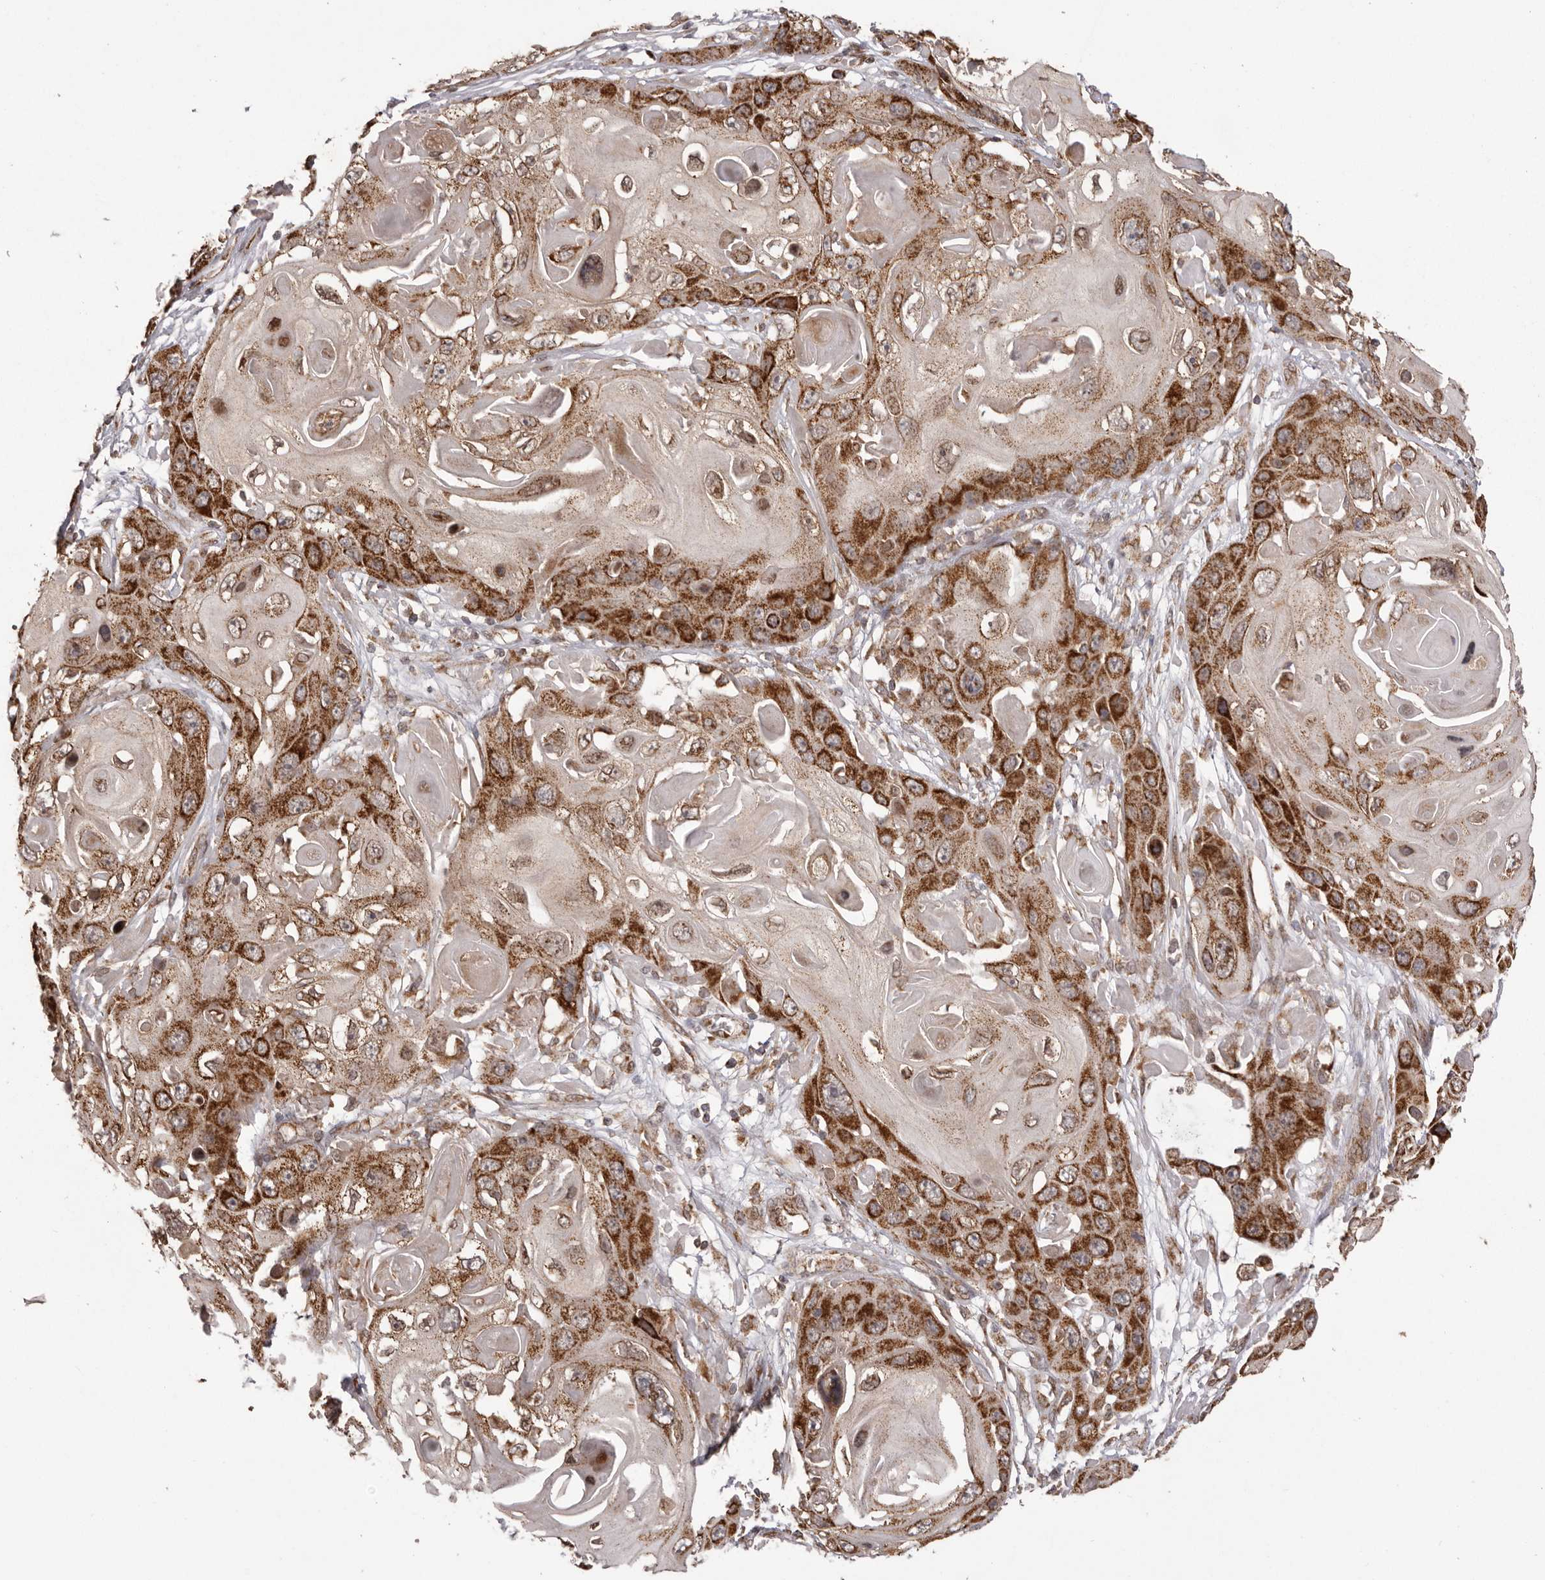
{"staining": {"intensity": "strong", "quantity": ">75%", "location": "cytoplasmic/membranous"}, "tissue": "skin cancer", "cell_type": "Tumor cells", "image_type": "cancer", "snomed": [{"axis": "morphology", "description": "Squamous cell carcinoma, NOS"}, {"axis": "topography", "description": "Skin"}], "caption": "The photomicrograph displays a brown stain indicating the presence of a protein in the cytoplasmic/membranous of tumor cells in skin squamous cell carcinoma.", "gene": "CHRM2", "patient": {"sex": "male", "age": 55}}